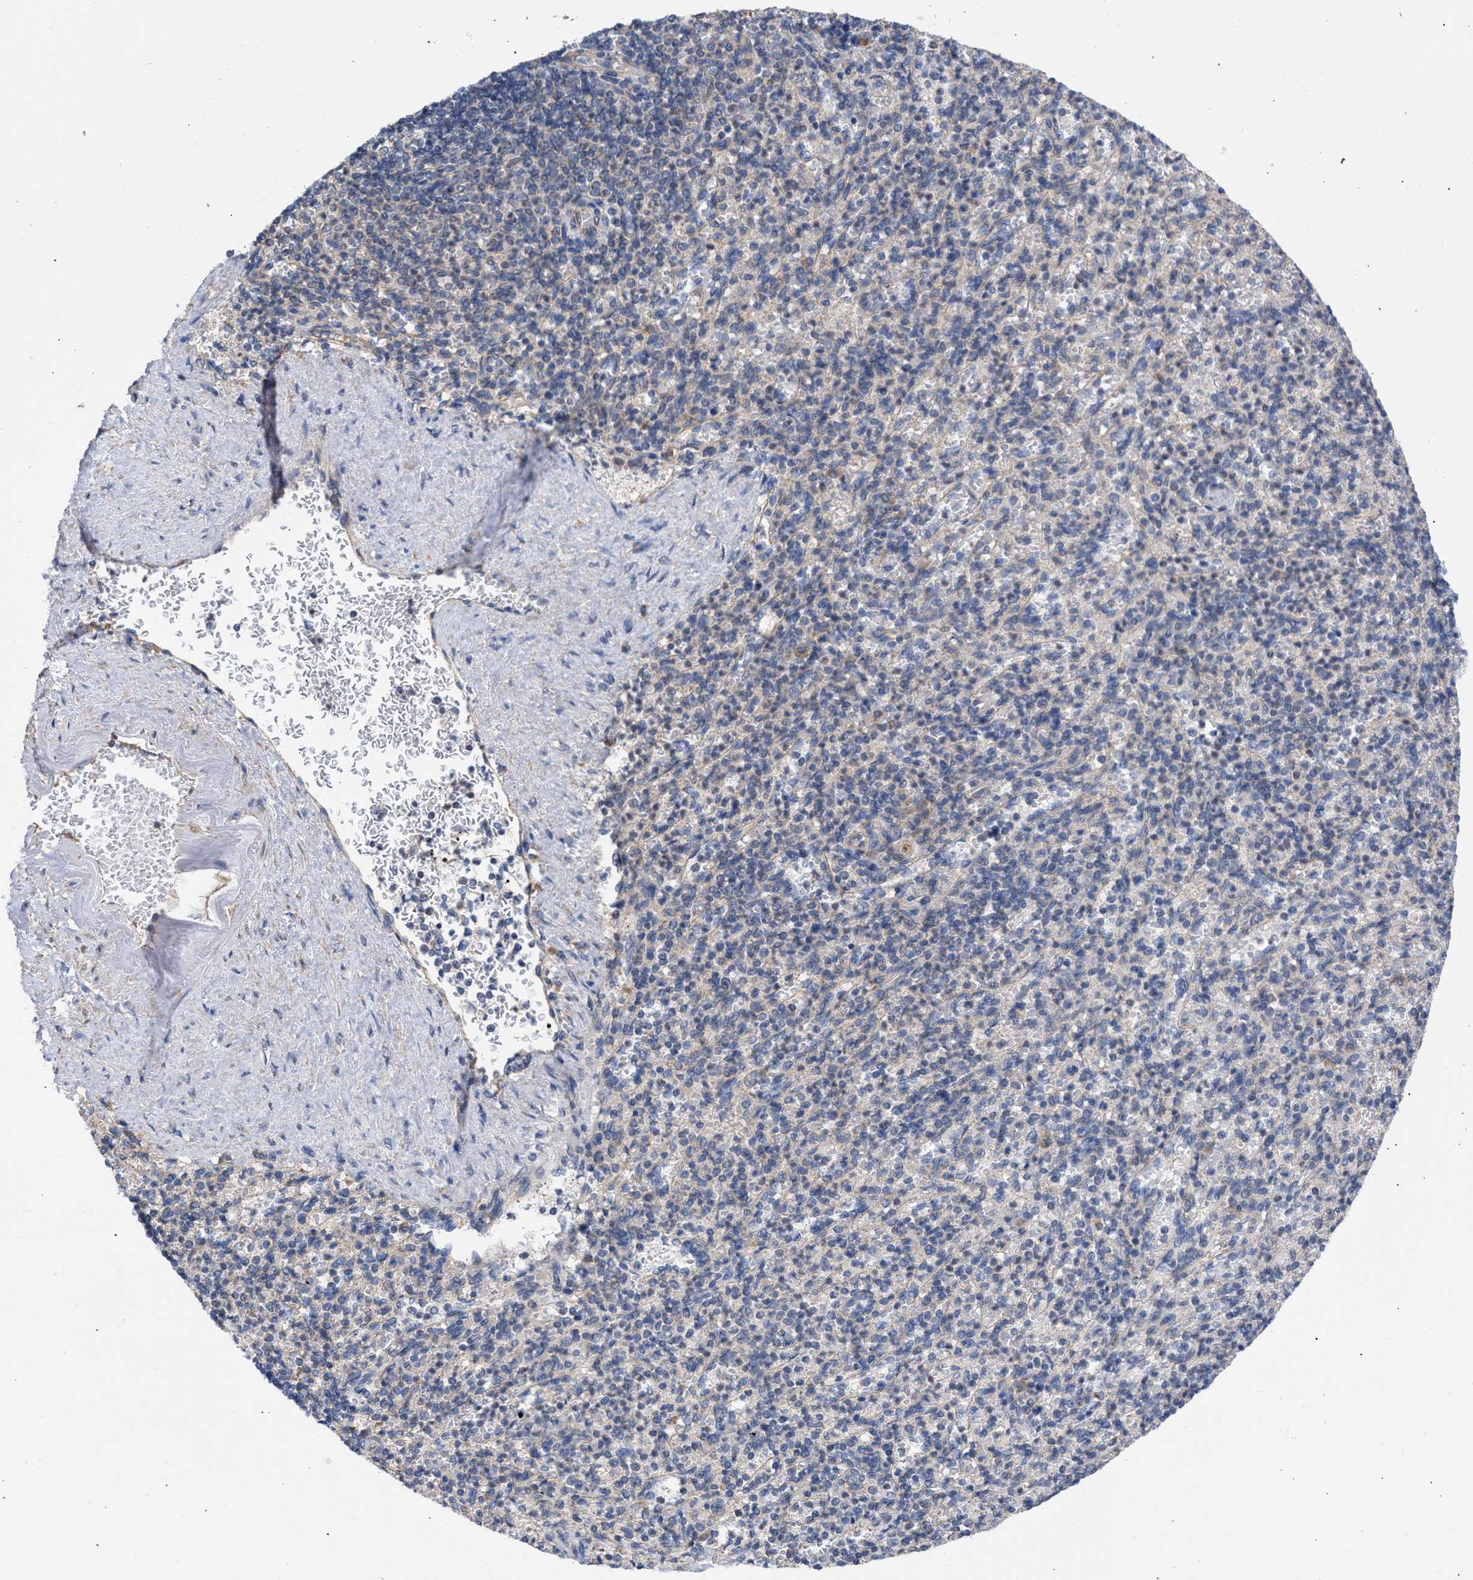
{"staining": {"intensity": "weak", "quantity": "25%-75%", "location": "cytoplasmic/membranous"}, "tissue": "spleen", "cell_type": "Cells in red pulp", "image_type": "normal", "snomed": [{"axis": "morphology", "description": "Normal tissue, NOS"}, {"axis": "topography", "description": "Spleen"}], "caption": "Protein staining exhibits weak cytoplasmic/membranous positivity in approximately 25%-75% of cells in red pulp in normal spleen. The staining is performed using DAB (3,3'-diaminobenzidine) brown chromogen to label protein expression. The nuclei are counter-stained blue using hematoxylin.", "gene": "MAP2K3", "patient": {"sex": "female", "age": 74}}